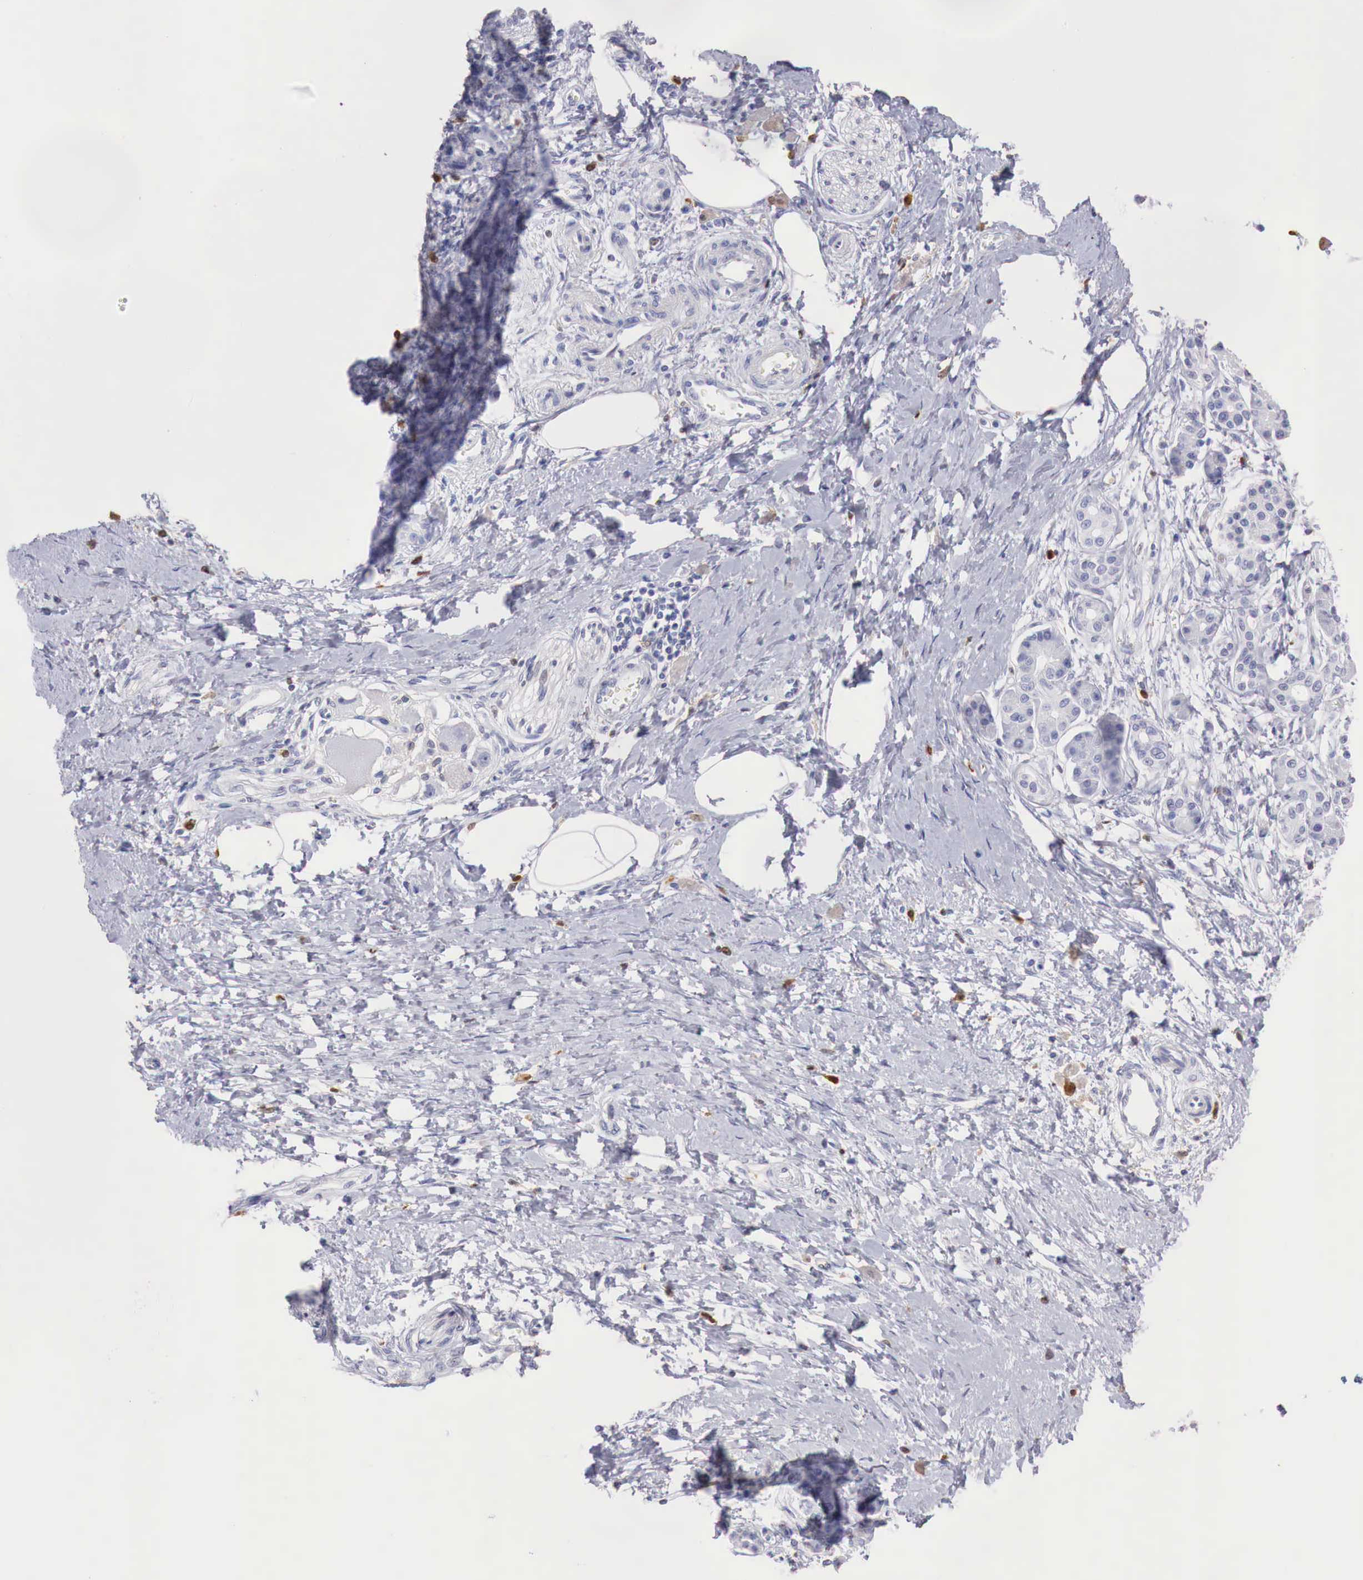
{"staining": {"intensity": "negative", "quantity": "none", "location": "none"}, "tissue": "pancreatic cancer", "cell_type": "Tumor cells", "image_type": "cancer", "snomed": [{"axis": "morphology", "description": "Adenocarcinoma, NOS"}, {"axis": "topography", "description": "Pancreas"}], "caption": "The immunohistochemistry (IHC) micrograph has no significant positivity in tumor cells of pancreatic cancer (adenocarcinoma) tissue.", "gene": "RENBP", "patient": {"sex": "female", "age": 66}}